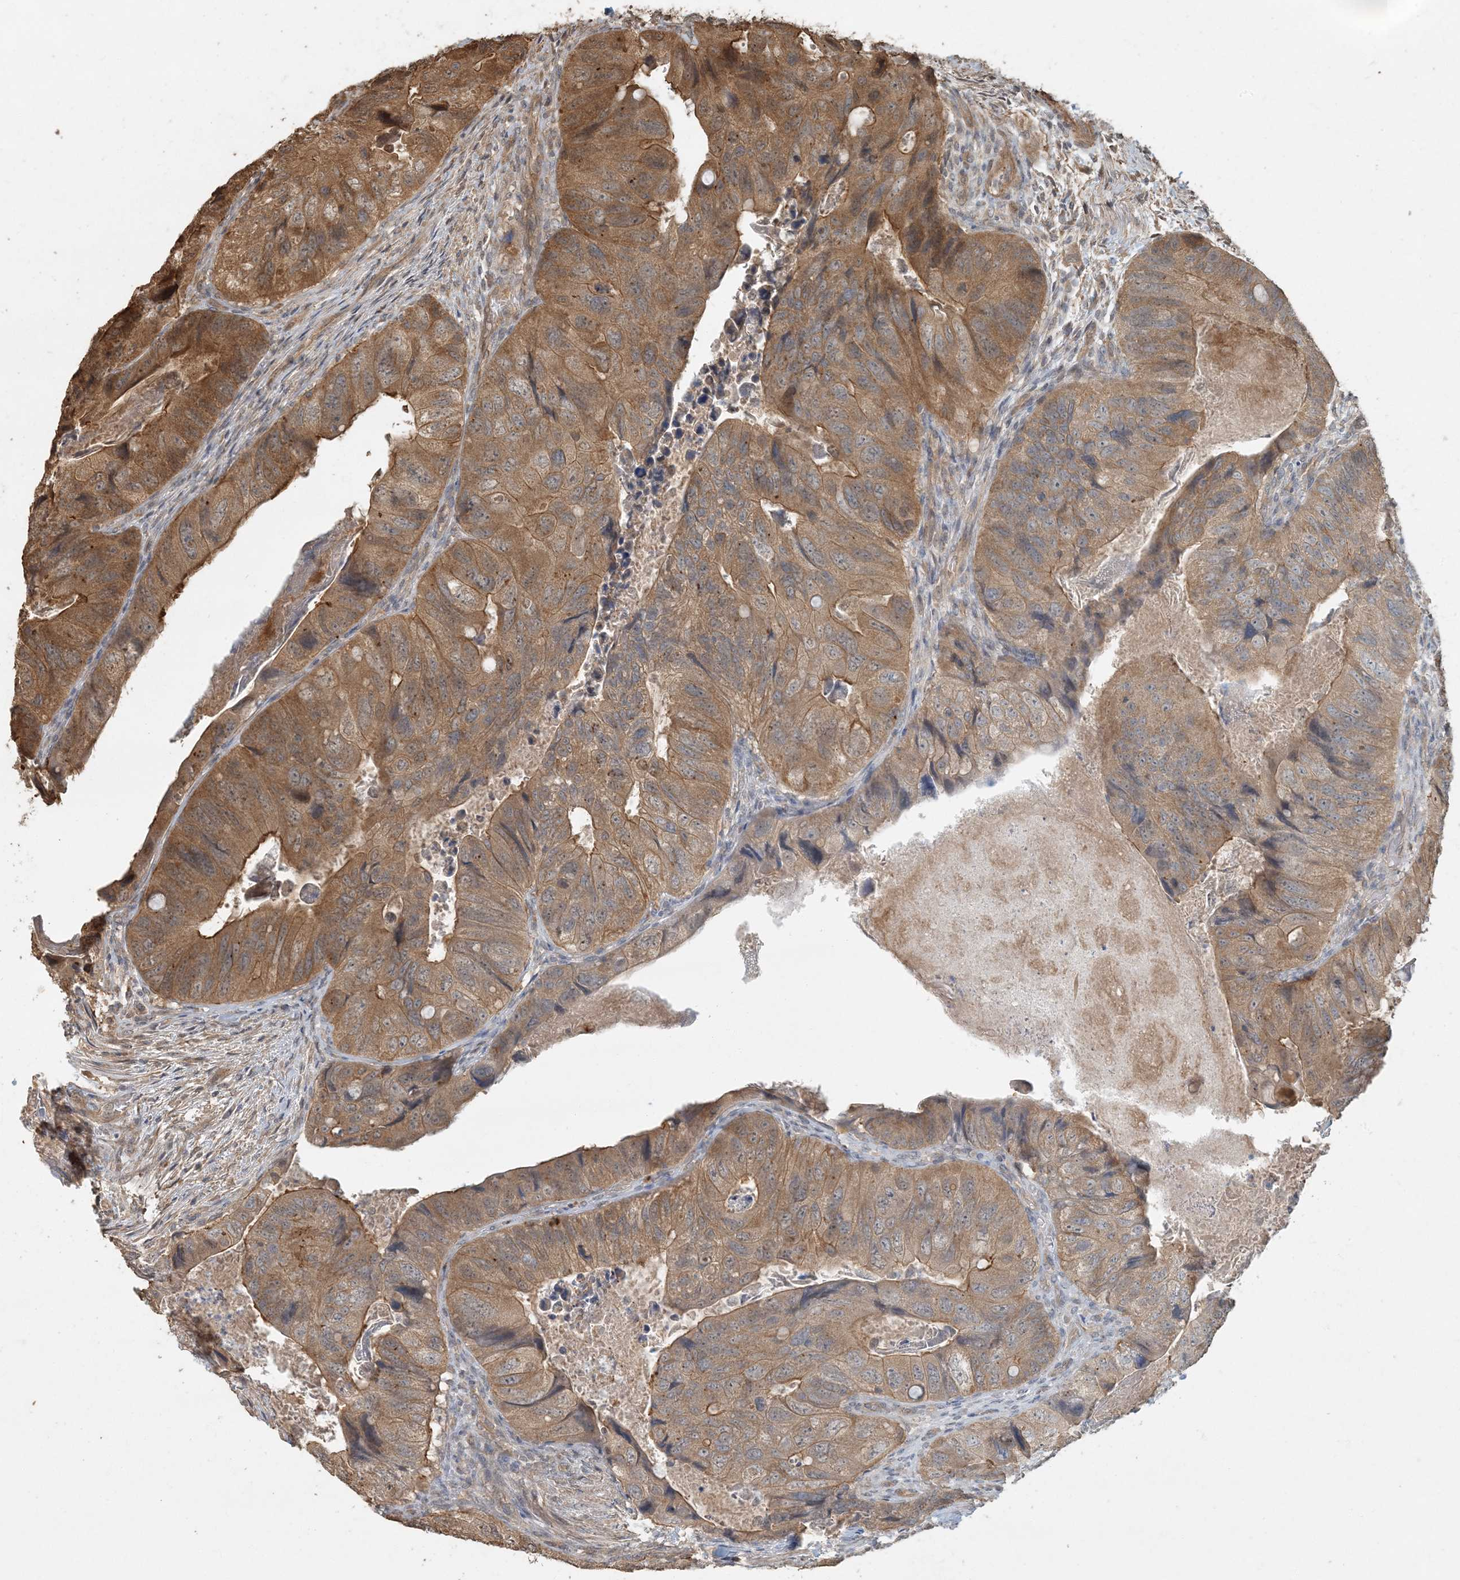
{"staining": {"intensity": "moderate", "quantity": ">75%", "location": "cytoplasmic/membranous"}, "tissue": "colorectal cancer", "cell_type": "Tumor cells", "image_type": "cancer", "snomed": [{"axis": "morphology", "description": "Adenocarcinoma, NOS"}, {"axis": "topography", "description": "Rectum"}], "caption": "Immunohistochemical staining of colorectal cancer shows moderate cytoplasmic/membranous protein positivity in approximately >75% of tumor cells.", "gene": "AK9", "patient": {"sex": "male", "age": 63}}